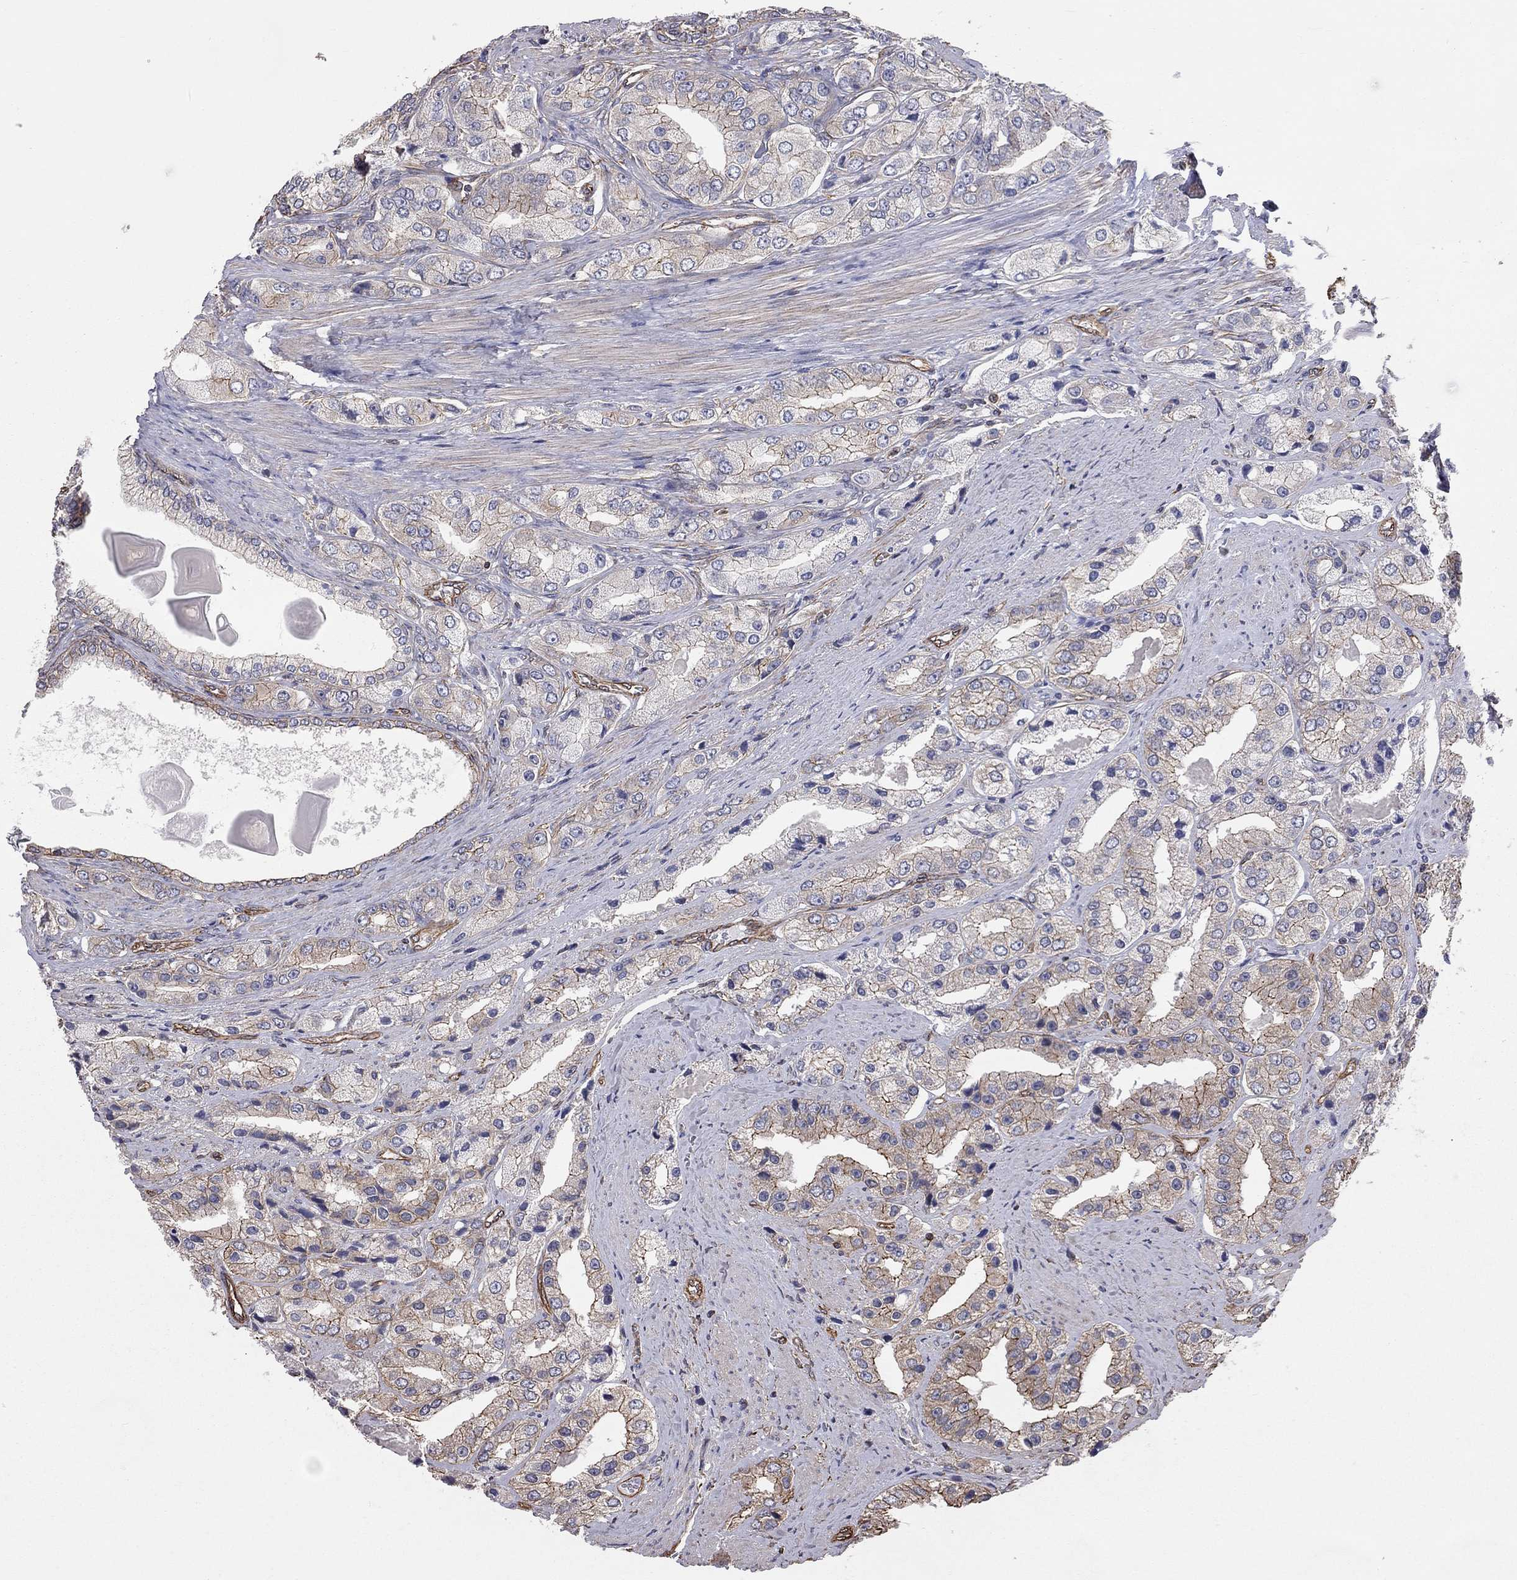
{"staining": {"intensity": "strong", "quantity": "<25%", "location": "cytoplasmic/membranous"}, "tissue": "prostate cancer", "cell_type": "Tumor cells", "image_type": "cancer", "snomed": [{"axis": "morphology", "description": "Adenocarcinoma, Low grade"}, {"axis": "topography", "description": "Prostate"}], "caption": "IHC histopathology image of prostate adenocarcinoma (low-grade) stained for a protein (brown), which displays medium levels of strong cytoplasmic/membranous staining in about <25% of tumor cells.", "gene": "BICDL2", "patient": {"sex": "male", "age": 69}}